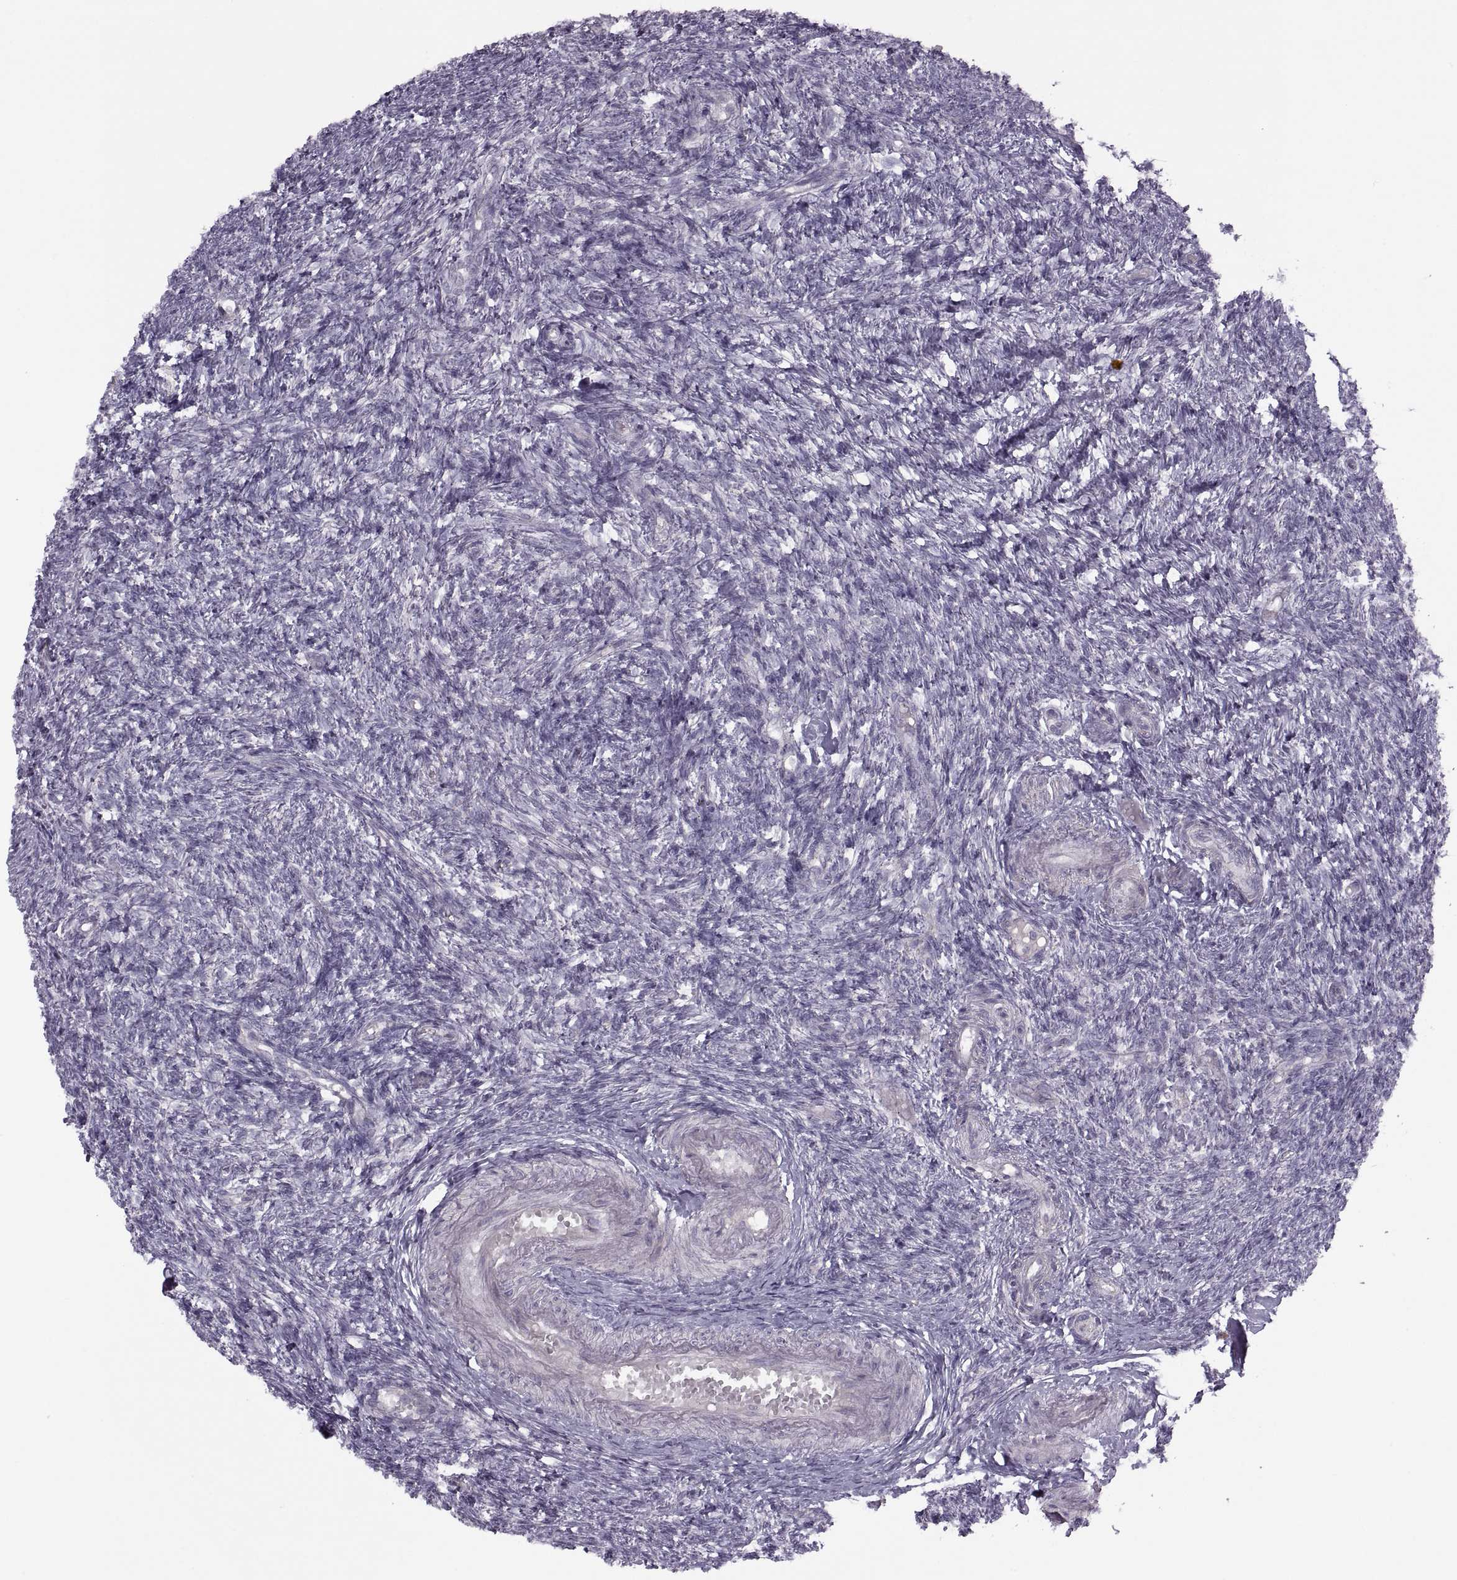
{"staining": {"intensity": "strong", "quantity": "<25%", "location": "cytoplasmic/membranous"}, "tissue": "ovary", "cell_type": "Follicle cells", "image_type": "normal", "snomed": [{"axis": "morphology", "description": "Normal tissue, NOS"}, {"axis": "topography", "description": "Ovary"}], "caption": "Immunohistochemistry (IHC) image of unremarkable human ovary stained for a protein (brown), which displays medium levels of strong cytoplasmic/membranous expression in approximately <25% of follicle cells.", "gene": "PIERCE1", "patient": {"sex": "female", "age": 43}}